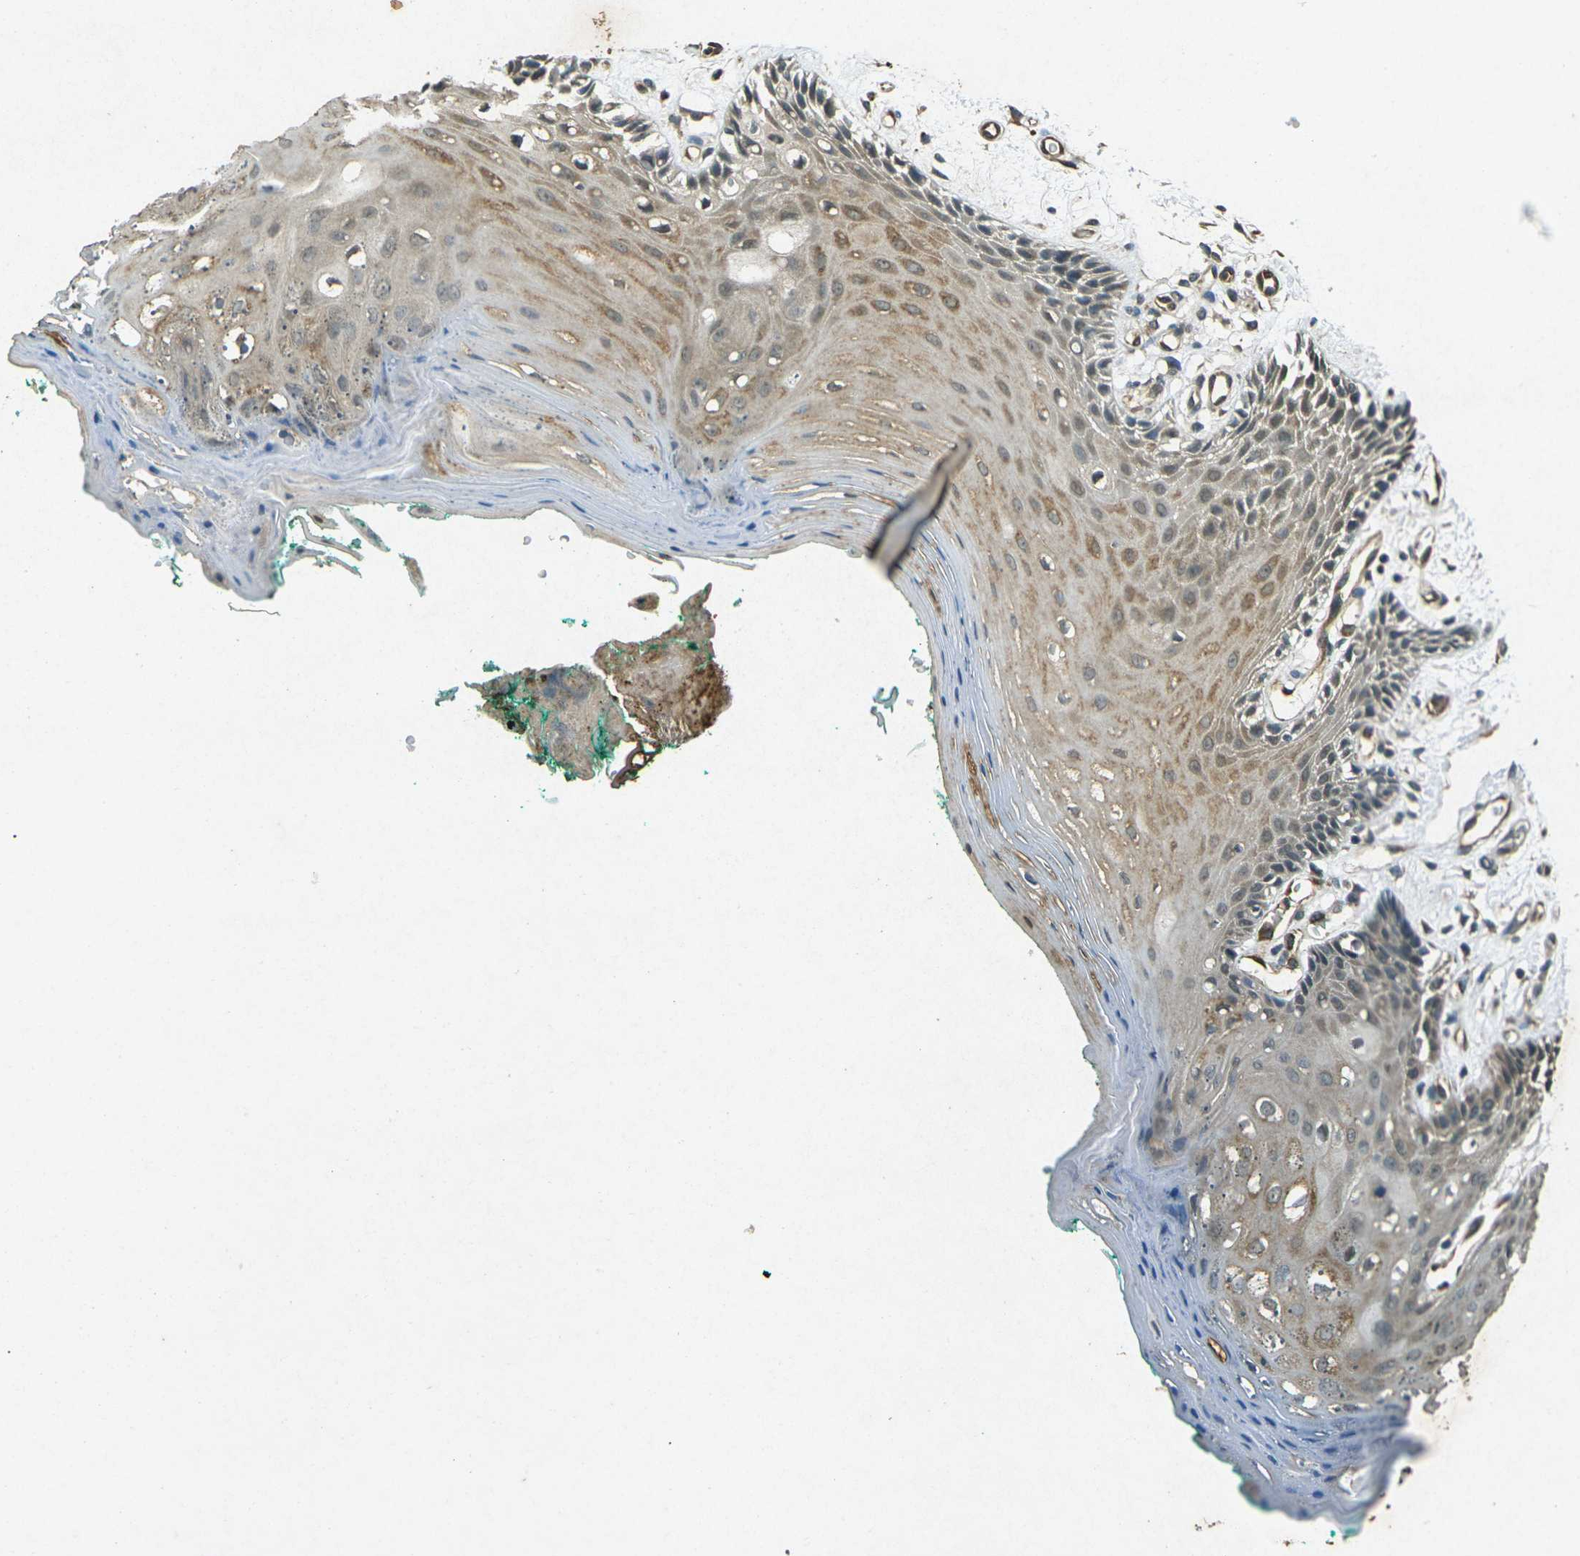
{"staining": {"intensity": "moderate", "quantity": ">75%", "location": "cytoplasmic/membranous"}, "tissue": "oral mucosa", "cell_type": "Squamous epithelial cells", "image_type": "normal", "snomed": [{"axis": "morphology", "description": "Normal tissue, NOS"}, {"axis": "topography", "description": "Skeletal muscle"}, {"axis": "topography", "description": "Oral tissue"}, {"axis": "topography", "description": "Peripheral nerve tissue"}], "caption": "Squamous epithelial cells reveal medium levels of moderate cytoplasmic/membranous staining in about >75% of cells in benign oral mucosa.", "gene": "PDE2A", "patient": {"sex": "female", "age": 84}}